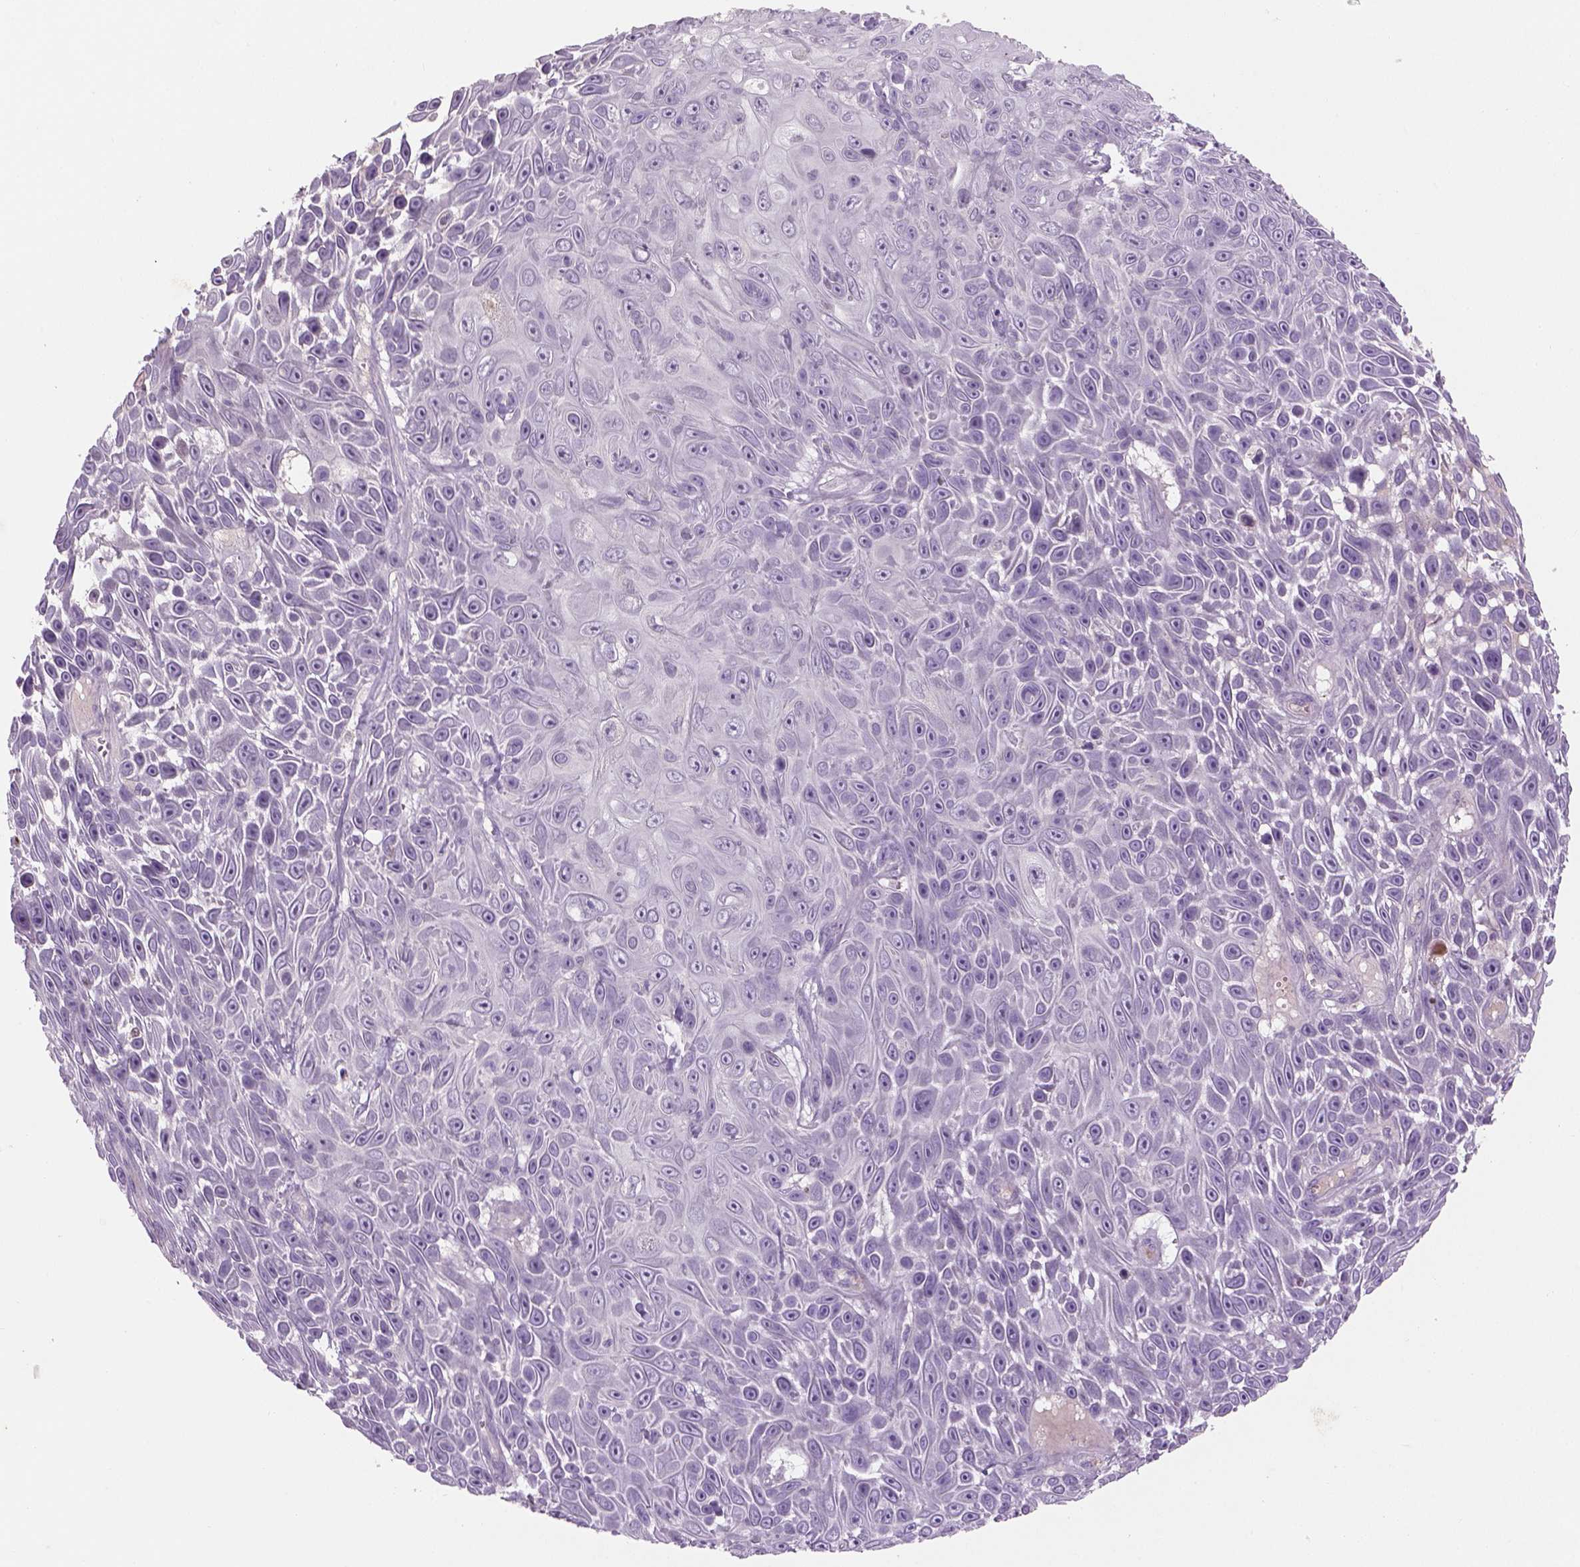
{"staining": {"intensity": "negative", "quantity": "none", "location": "none"}, "tissue": "skin cancer", "cell_type": "Tumor cells", "image_type": "cancer", "snomed": [{"axis": "morphology", "description": "Squamous cell carcinoma, NOS"}, {"axis": "topography", "description": "Skin"}], "caption": "An immunohistochemistry (IHC) image of skin cancer (squamous cell carcinoma) is shown. There is no staining in tumor cells of skin cancer (squamous cell carcinoma).", "gene": "GFI1B", "patient": {"sex": "male", "age": 82}}